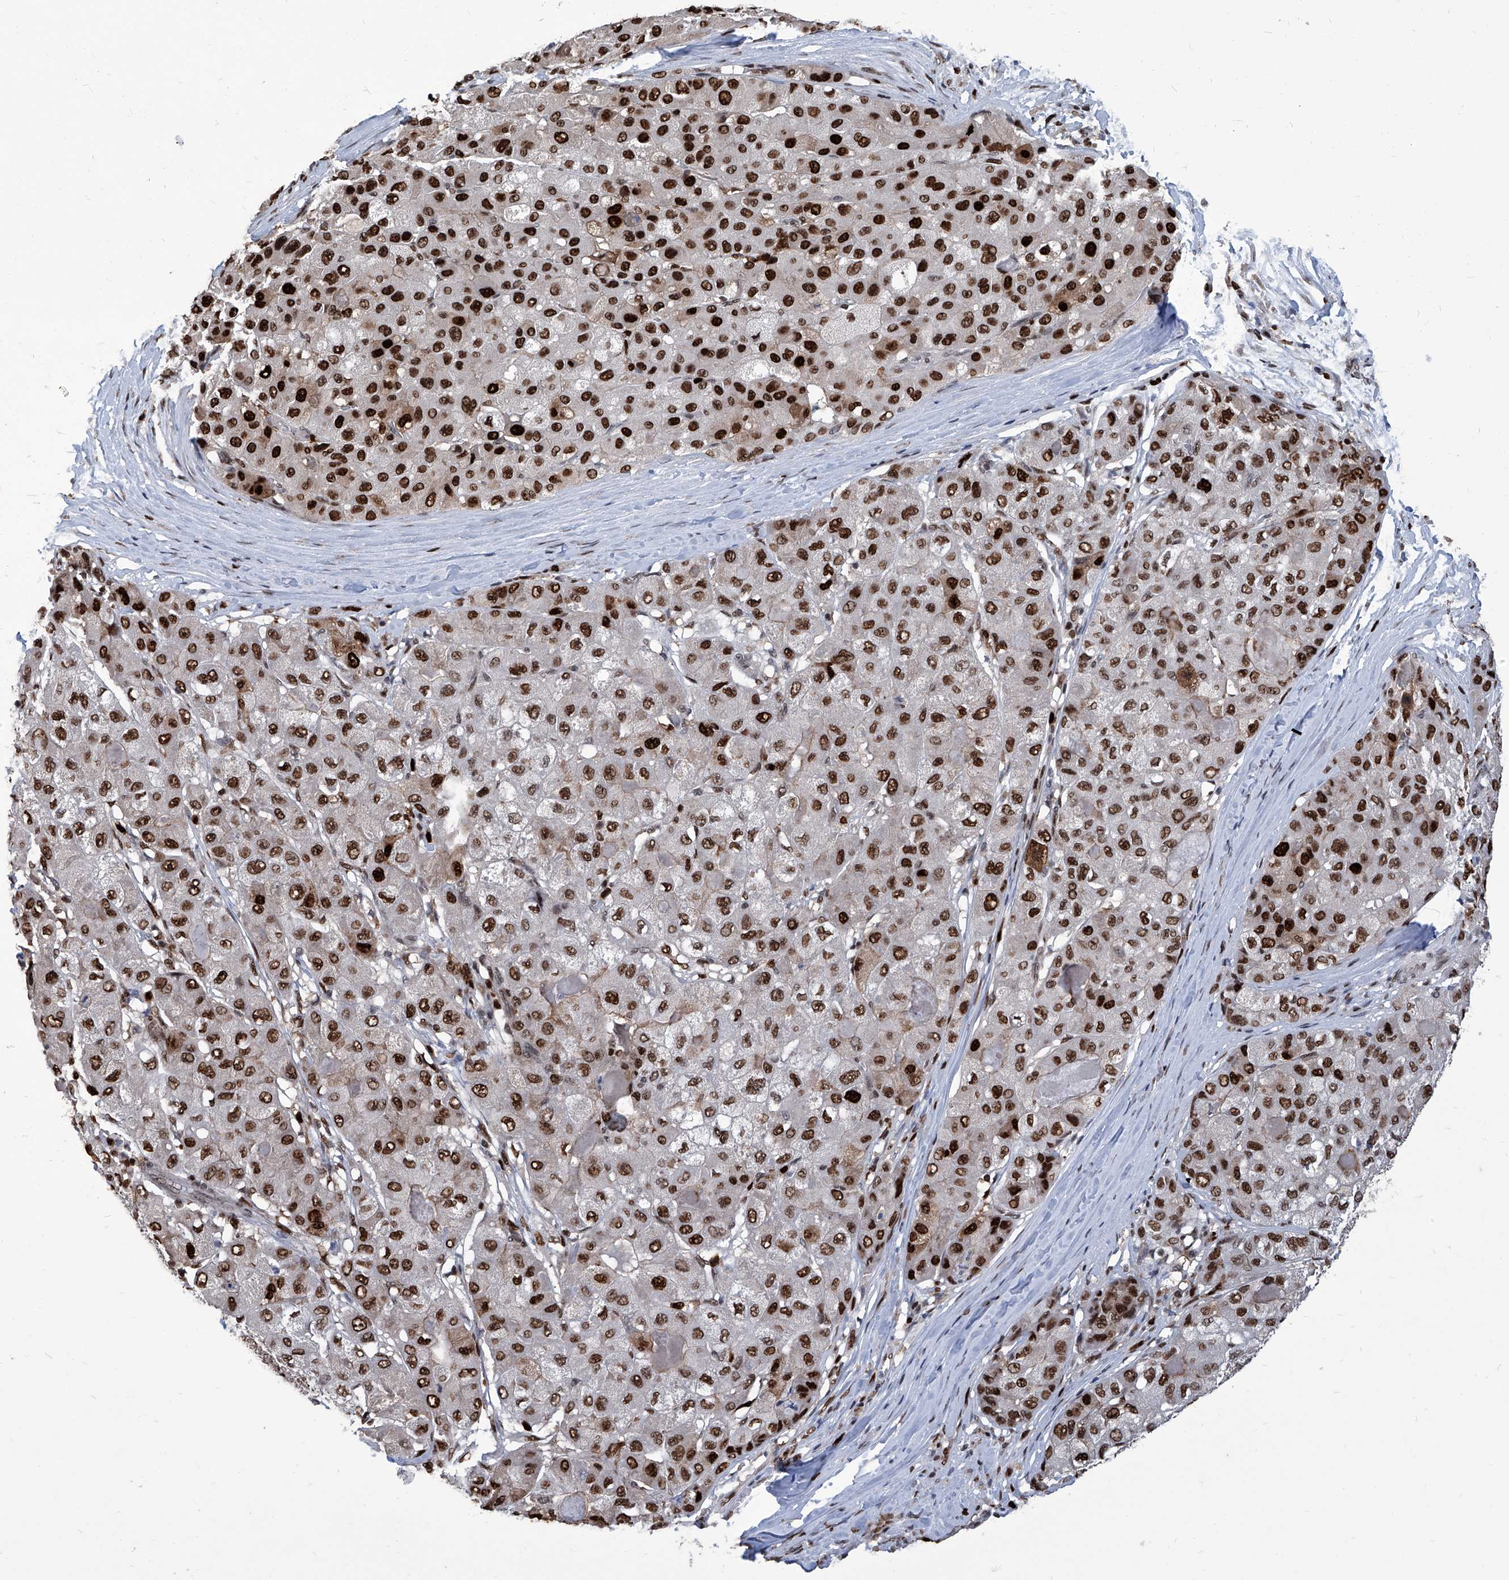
{"staining": {"intensity": "strong", "quantity": ">75%", "location": "nuclear"}, "tissue": "liver cancer", "cell_type": "Tumor cells", "image_type": "cancer", "snomed": [{"axis": "morphology", "description": "Carcinoma, Hepatocellular, NOS"}, {"axis": "topography", "description": "Liver"}], "caption": "Immunohistochemistry (IHC) of human hepatocellular carcinoma (liver) demonstrates high levels of strong nuclear staining in about >75% of tumor cells.", "gene": "PCNA", "patient": {"sex": "male", "age": 80}}